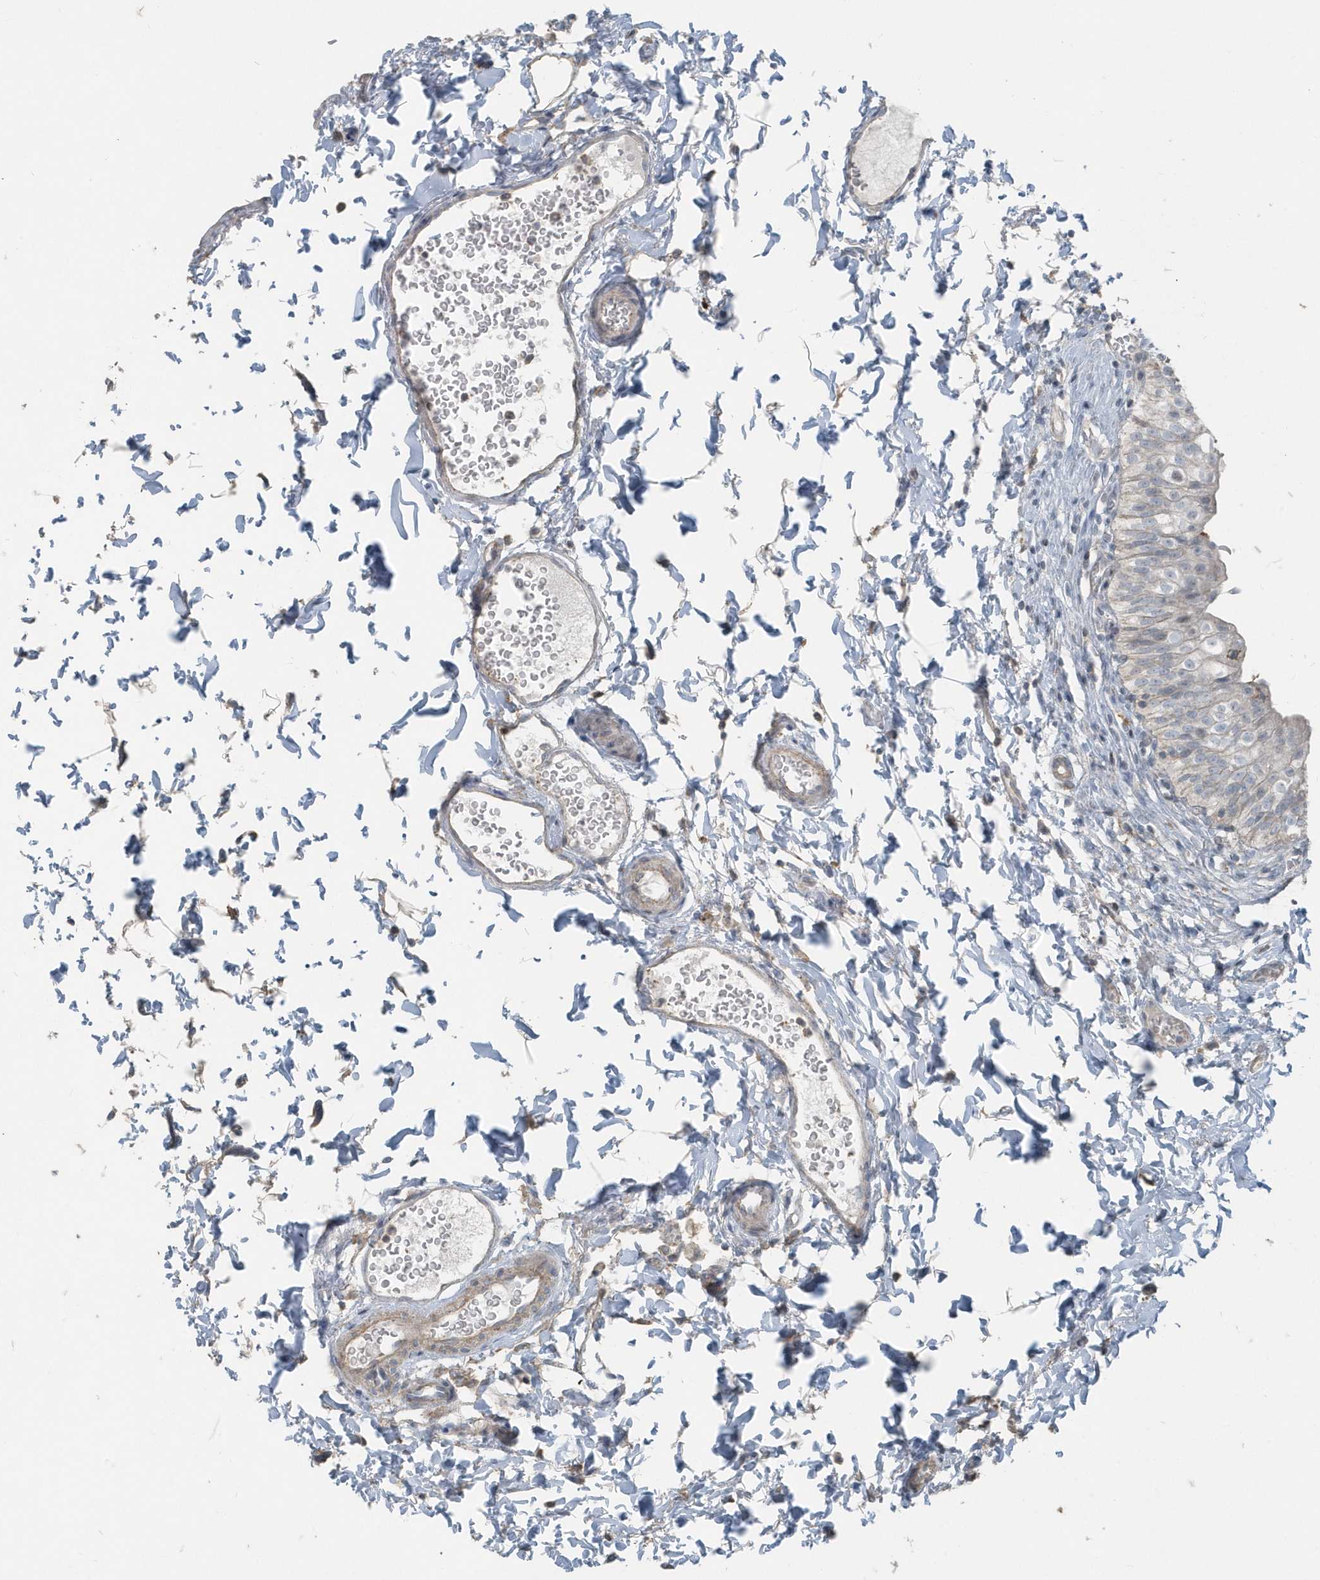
{"staining": {"intensity": "negative", "quantity": "none", "location": "none"}, "tissue": "urinary bladder", "cell_type": "Urothelial cells", "image_type": "normal", "snomed": [{"axis": "morphology", "description": "Normal tissue, NOS"}, {"axis": "topography", "description": "Urinary bladder"}], "caption": "This is a micrograph of immunohistochemistry (IHC) staining of unremarkable urinary bladder, which shows no expression in urothelial cells.", "gene": "ACTC1", "patient": {"sex": "male", "age": 55}}